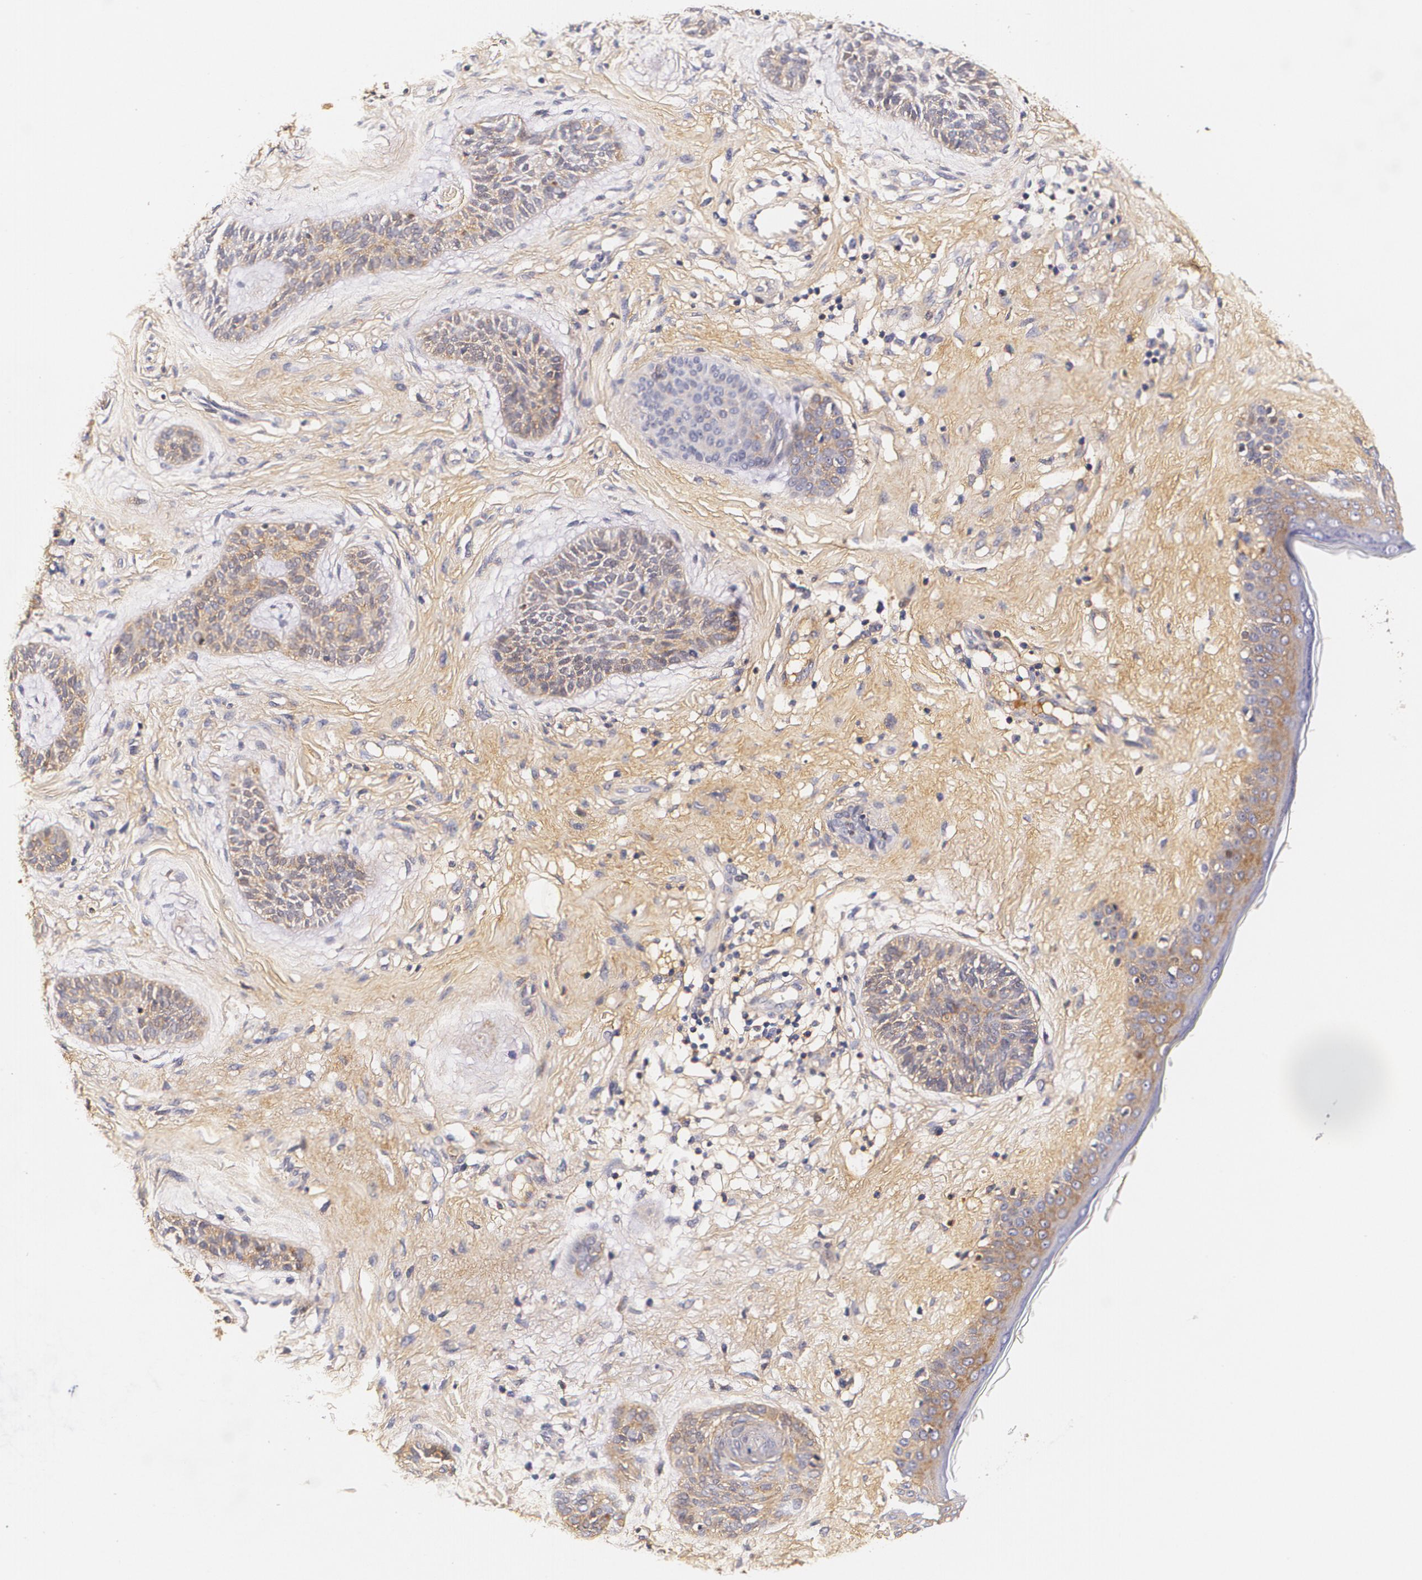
{"staining": {"intensity": "weak", "quantity": ">75%", "location": "cytoplasmic/membranous"}, "tissue": "skin cancer", "cell_type": "Tumor cells", "image_type": "cancer", "snomed": [{"axis": "morphology", "description": "Normal tissue, NOS"}, {"axis": "morphology", "description": "Basal cell carcinoma"}, {"axis": "topography", "description": "Skin"}], "caption": "There is low levels of weak cytoplasmic/membranous expression in tumor cells of skin cancer, as demonstrated by immunohistochemical staining (brown color).", "gene": "TTR", "patient": {"sex": "male", "age": 63}}